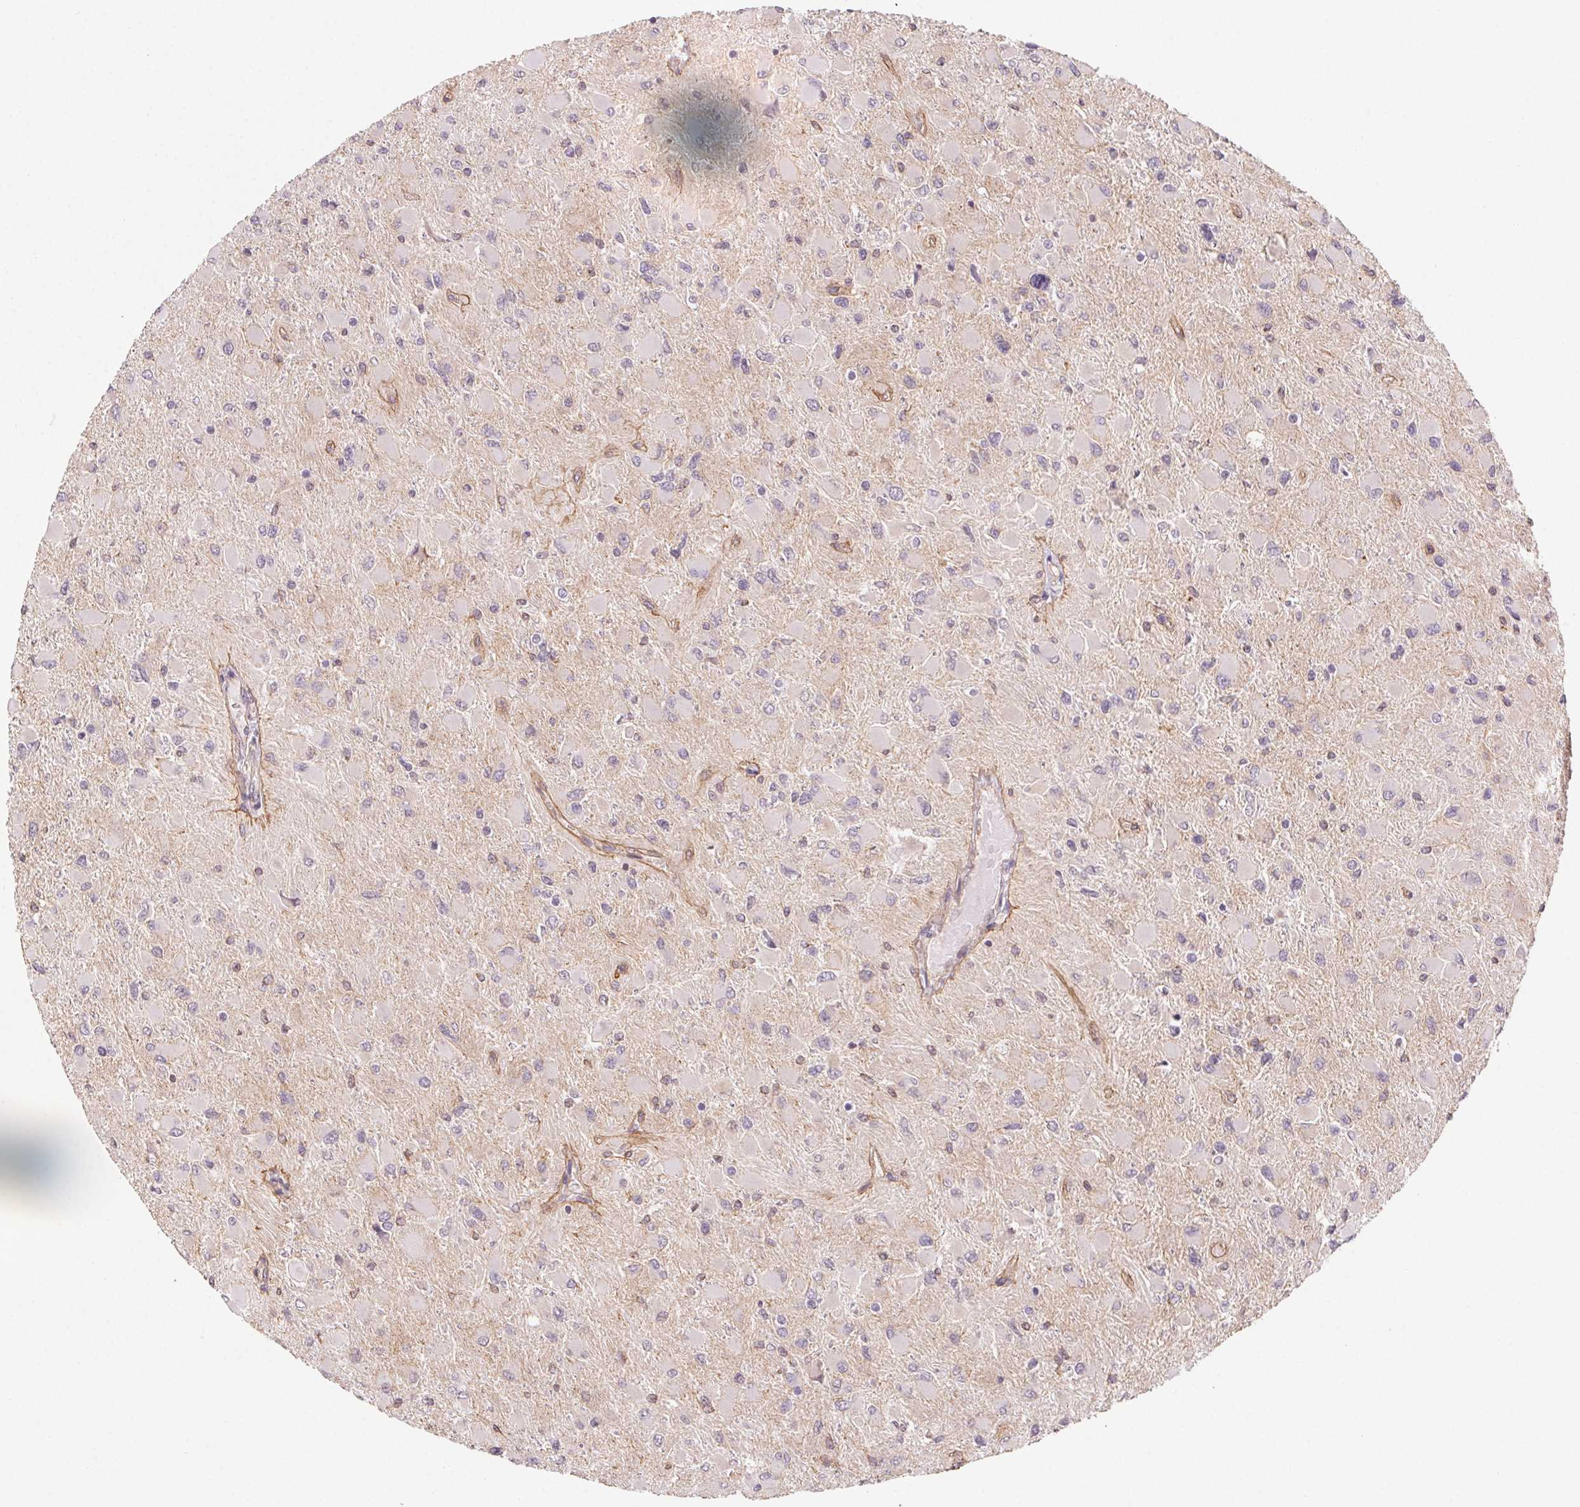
{"staining": {"intensity": "negative", "quantity": "none", "location": "none"}, "tissue": "glioma", "cell_type": "Tumor cells", "image_type": "cancer", "snomed": [{"axis": "morphology", "description": "Glioma, malignant, High grade"}, {"axis": "topography", "description": "Cerebral cortex"}], "caption": "Human malignant high-grade glioma stained for a protein using IHC shows no staining in tumor cells.", "gene": "PLA2G4F", "patient": {"sex": "female", "age": 36}}